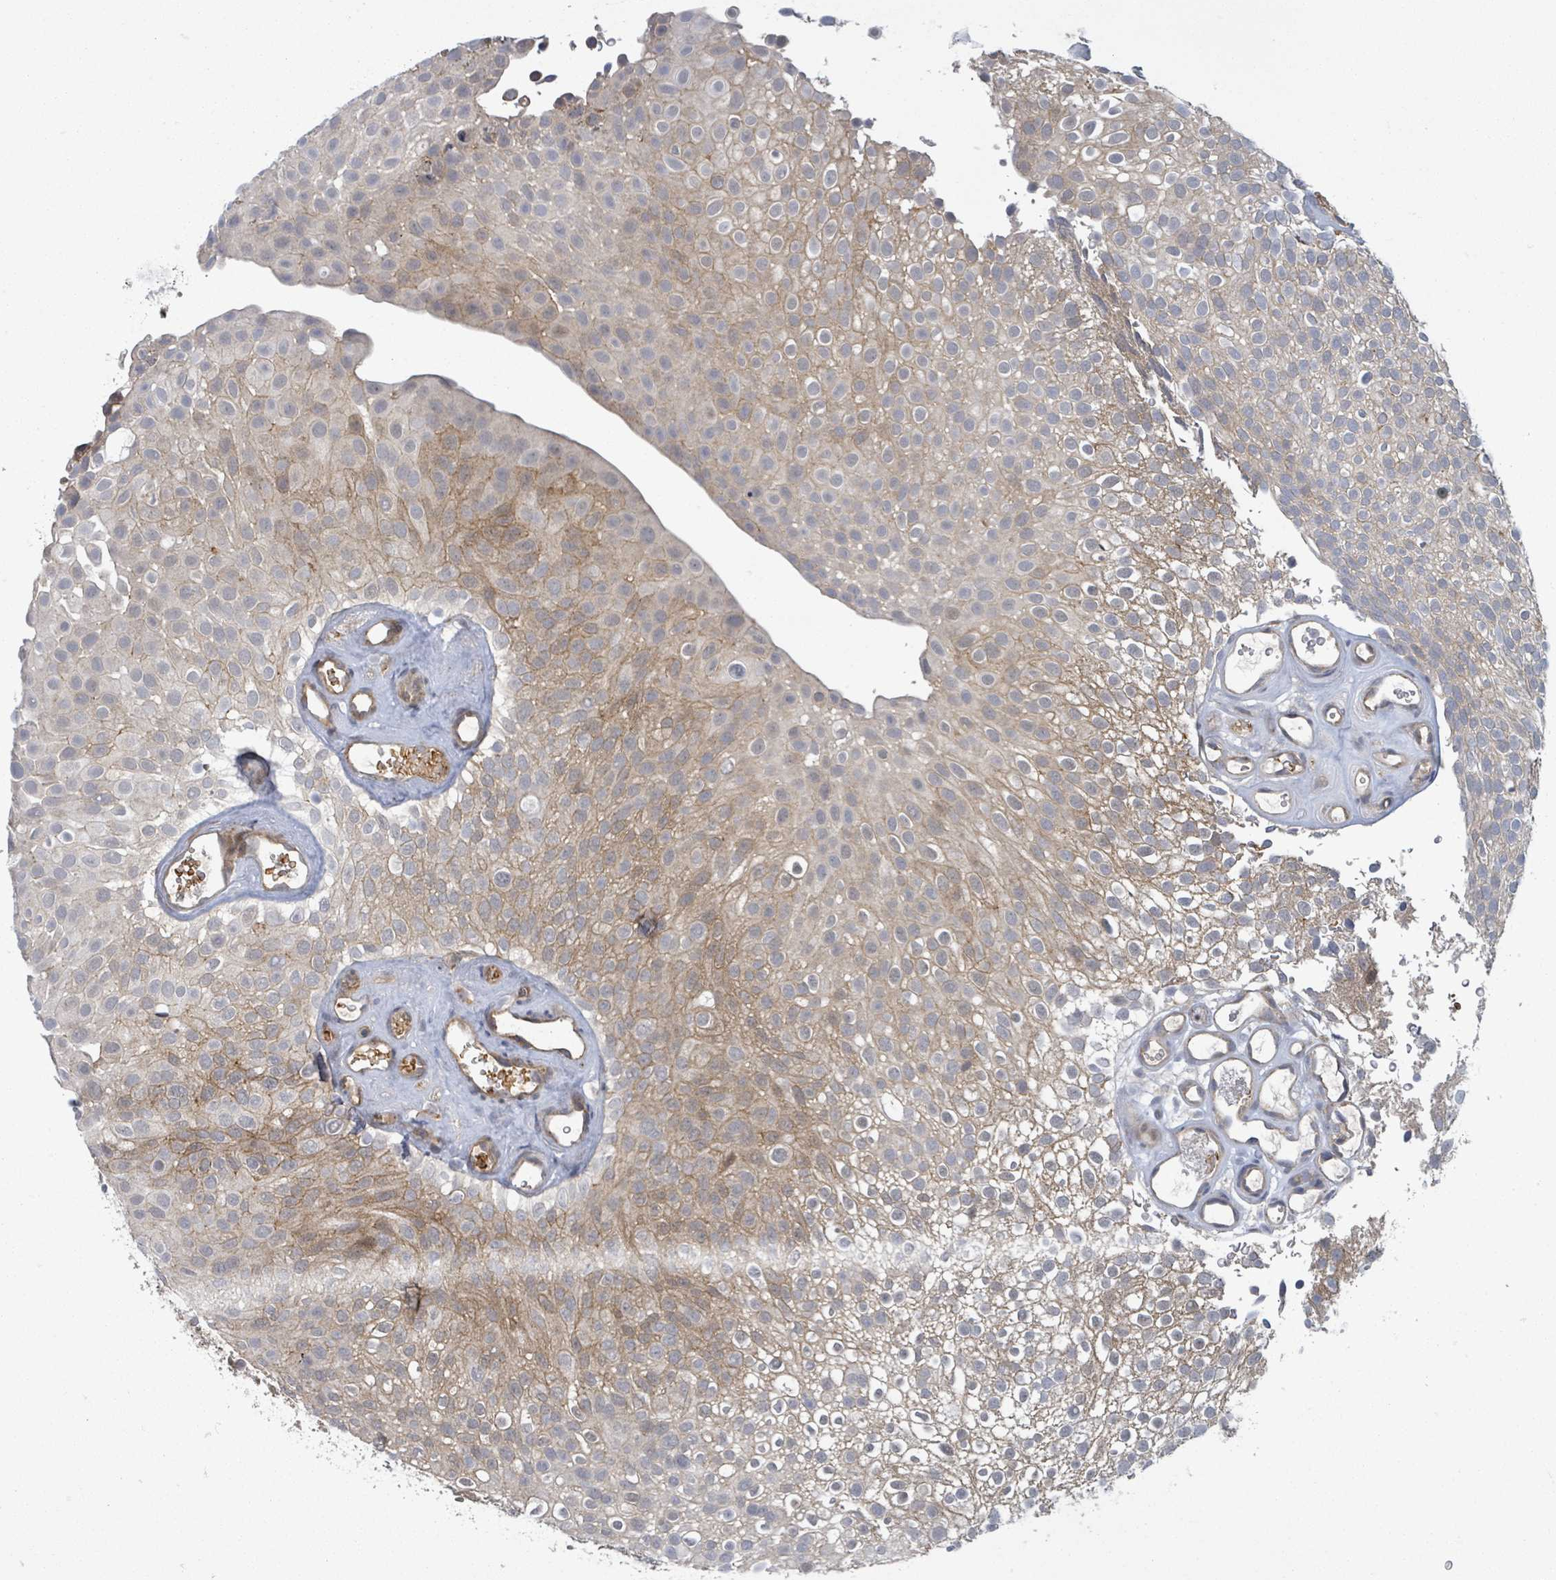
{"staining": {"intensity": "moderate", "quantity": ">75%", "location": "cytoplasmic/membranous"}, "tissue": "urothelial cancer", "cell_type": "Tumor cells", "image_type": "cancer", "snomed": [{"axis": "morphology", "description": "Urothelial carcinoma, Low grade"}, {"axis": "topography", "description": "Urinary bladder"}], "caption": "The photomicrograph demonstrates immunohistochemical staining of low-grade urothelial carcinoma. There is moderate cytoplasmic/membranous staining is appreciated in approximately >75% of tumor cells. (Stains: DAB (3,3'-diaminobenzidine) in brown, nuclei in blue, Microscopy: brightfield microscopy at high magnification).", "gene": "SHROOM2", "patient": {"sex": "male", "age": 78}}